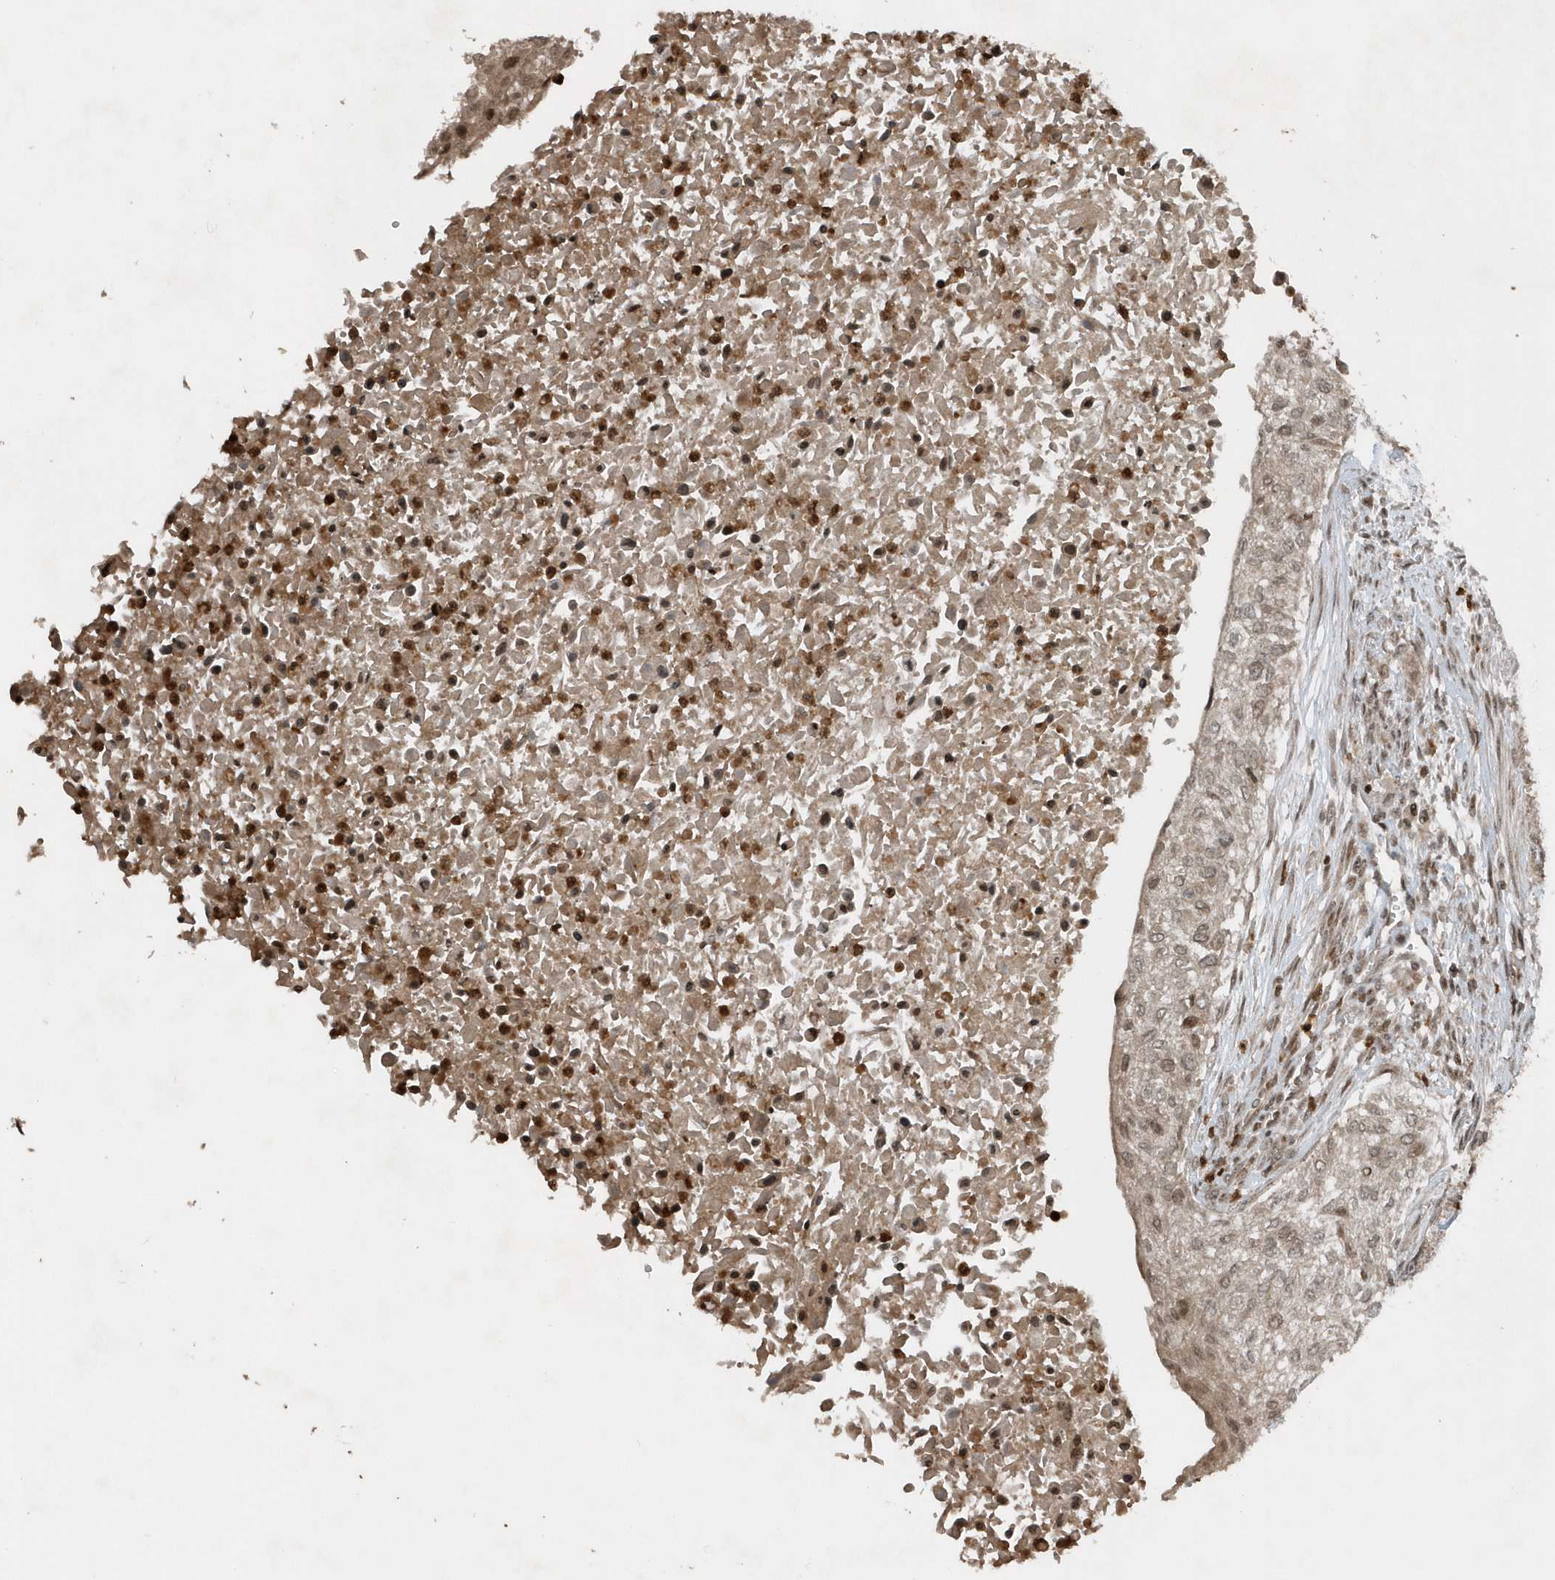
{"staining": {"intensity": "moderate", "quantity": ">75%", "location": "cytoplasmic/membranous,nuclear"}, "tissue": "urothelial cancer", "cell_type": "Tumor cells", "image_type": "cancer", "snomed": [{"axis": "morphology", "description": "Urothelial carcinoma, High grade"}, {"axis": "topography", "description": "Urinary bladder"}], "caption": "This is an image of immunohistochemistry staining of urothelial carcinoma (high-grade), which shows moderate expression in the cytoplasmic/membranous and nuclear of tumor cells.", "gene": "EIF2B1", "patient": {"sex": "male", "age": 35}}